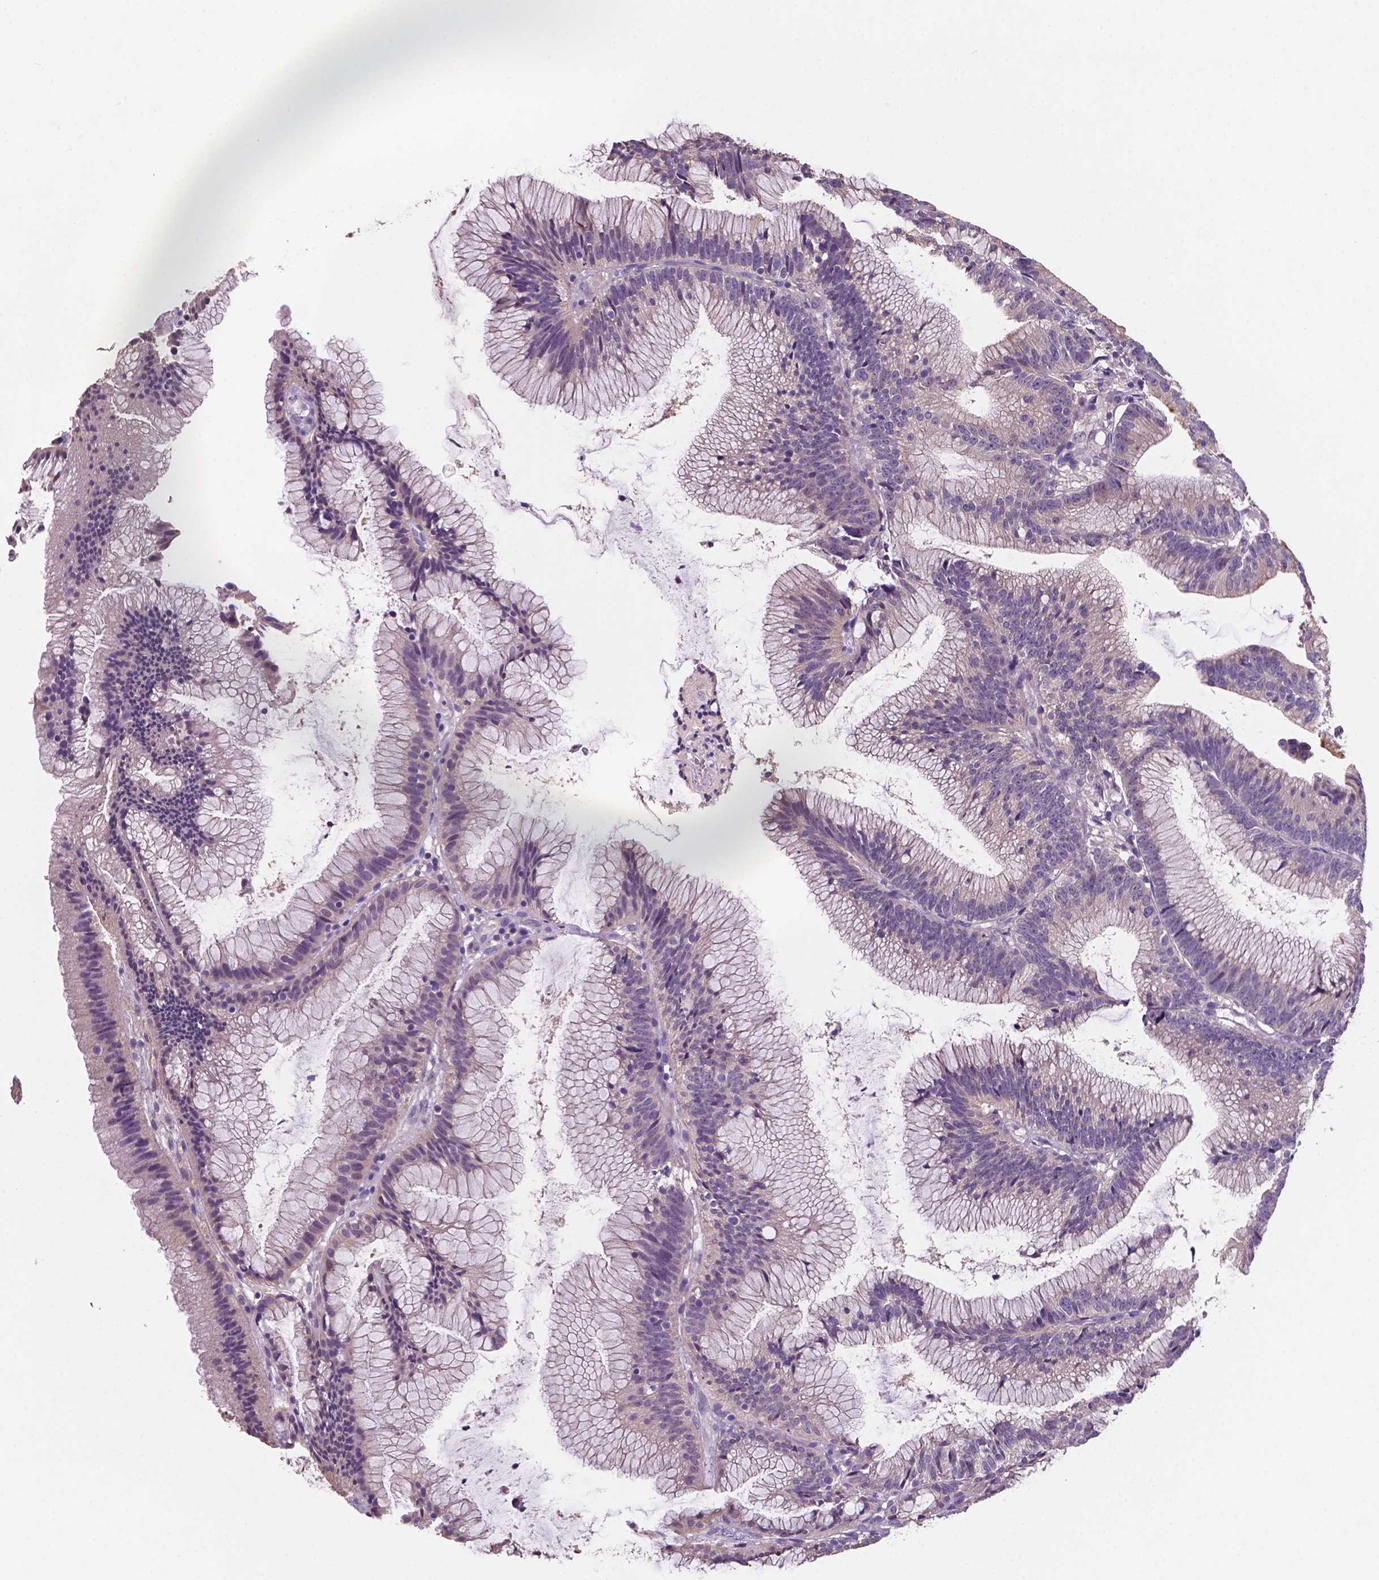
{"staining": {"intensity": "negative", "quantity": "none", "location": "none"}, "tissue": "colorectal cancer", "cell_type": "Tumor cells", "image_type": "cancer", "snomed": [{"axis": "morphology", "description": "Adenocarcinoma, NOS"}, {"axis": "topography", "description": "Colon"}], "caption": "Tumor cells are negative for brown protein staining in colorectal cancer (adenocarcinoma).", "gene": "MKRN2OS", "patient": {"sex": "female", "age": 78}}